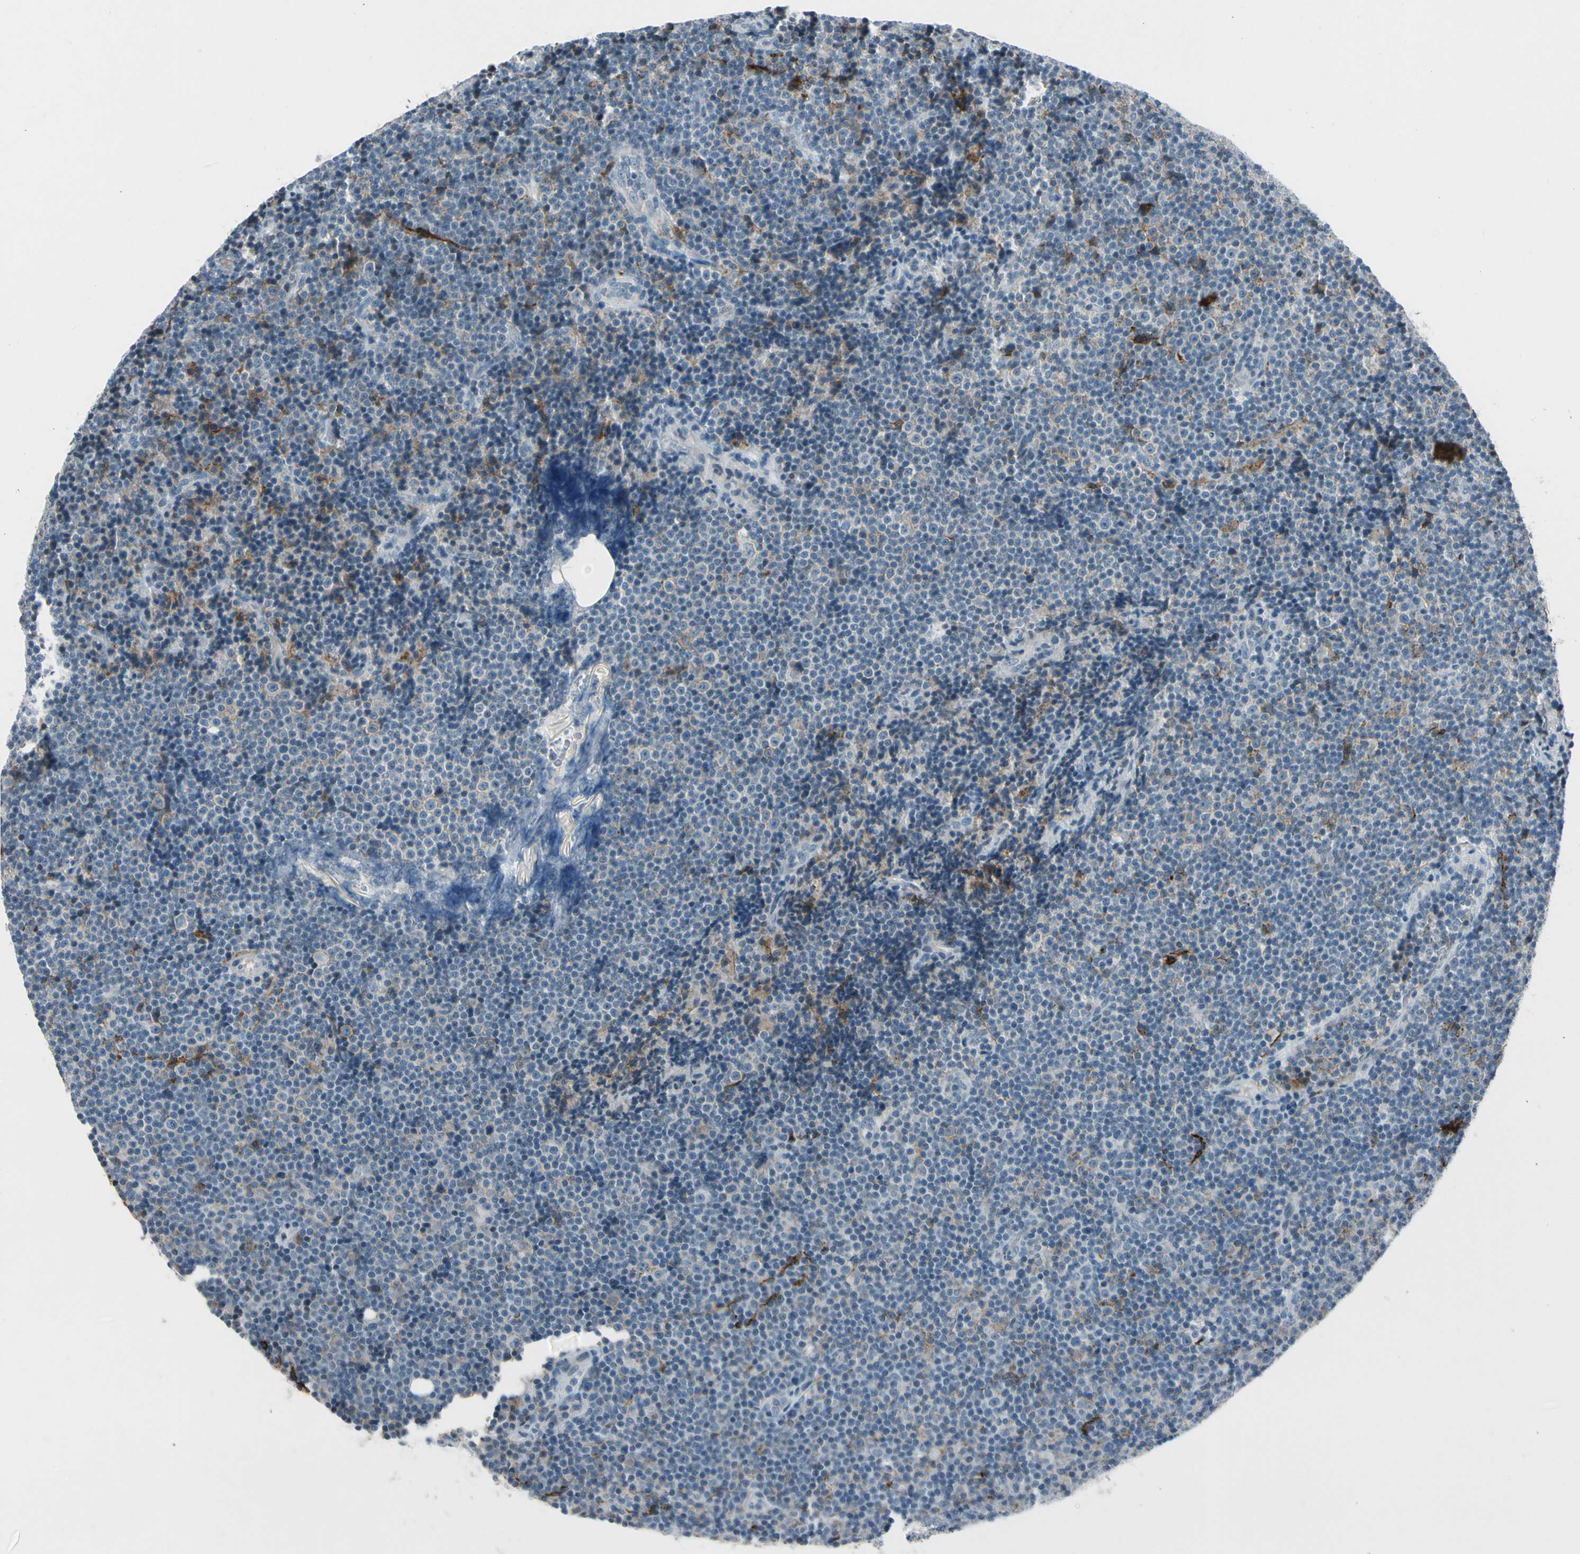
{"staining": {"intensity": "weak", "quantity": "<25%", "location": "cytoplasmic/membranous"}, "tissue": "lymphoma", "cell_type": "Tumor cells", "image_type": "cancer", "snomed": [{"axis": "morphology", "description": "Malignant lymphoma, non-Hodgkin's type, Low grade"}, {"axis": "topography", "description": "Lymph node"}], "caption": "Immunohistochemical staining of malignant lymphoma, non-Hodgkin's type (low-grade) shows no significant expression in tumor cells.", "gene": "PDPN", "patient": {"sex": "female", "age": 67}}